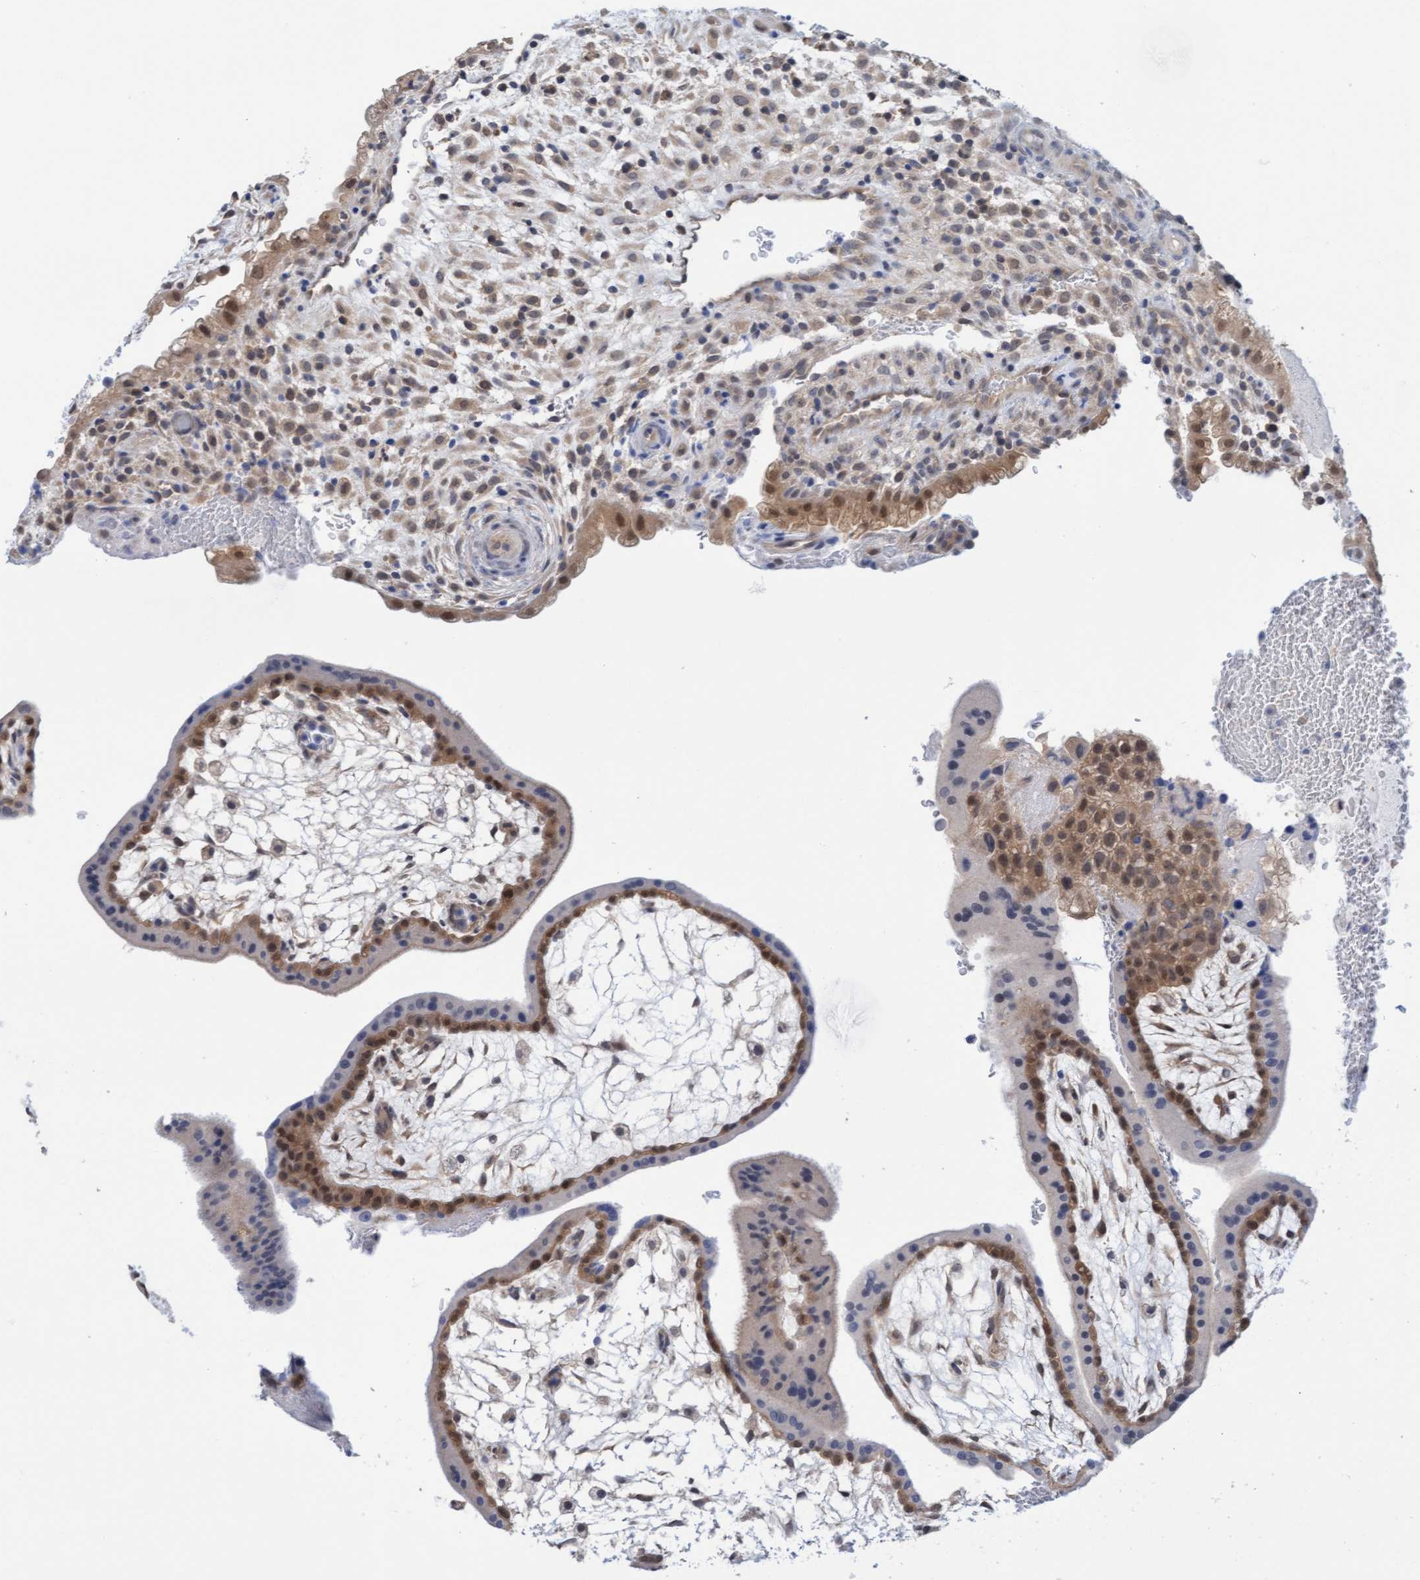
{"staining": {"intensity": "moderate", "quantity": "25%-75%", "location": "cytoplasmic/membranous"}, "tissue": "placenta", "cell_type": "Trophoblastic cells", "image_type": "normal", "snomed": [{"axis": "morphology", "description": "Normal tissue, NOS"}, {"axis": "topography", "description": "Placenta"}], "caption": "Moderate cytoplasmic/membranous expression for a protein is appreciated in approximately 25%-75% of trophoblastic cells of benign placenta using IHC.", "gene": "AMZ2", "patient": {"sex": "female", "age": 35}}